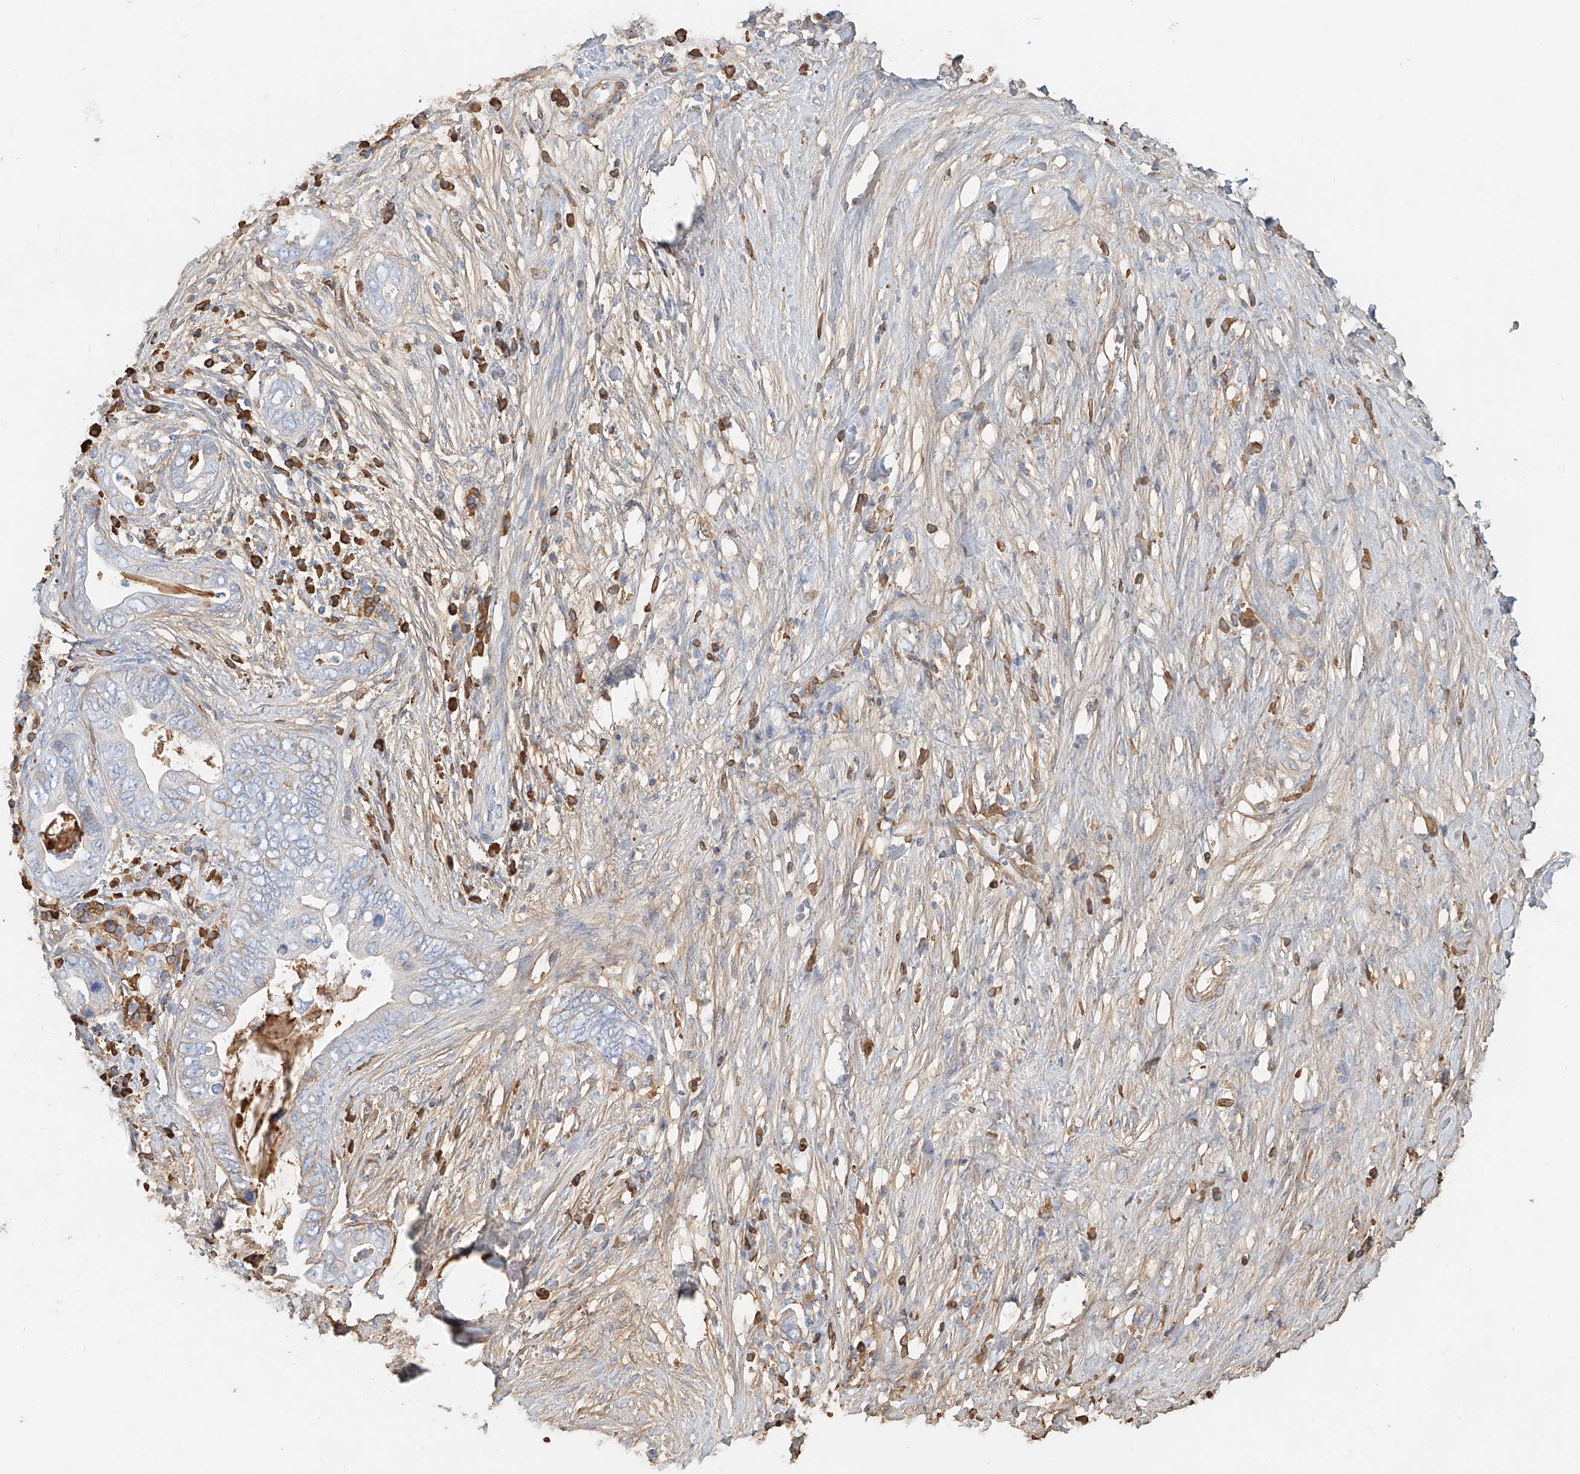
{"staining": {"intensity": "negative", "quantity": "none", "location": "none"}, "tissue": "pancreatic cancer", "cell_type": "Tumor cells", "image_type": "cancer", "snomed": [{"axis": "morphology", "description": "Adenocarcinoma, NOS"}, {"axis": "topography", "description": "Pancreas"}], "caption": "IHC histopathology image of neoplastic tissue: human pancreatic cancer stained with DAB (3,3'-diaminobenzidine) reveals no significant protein staining in tumor cells.", "gene": "ZFP30", "patient": {"sex": "male", "age": 75}}